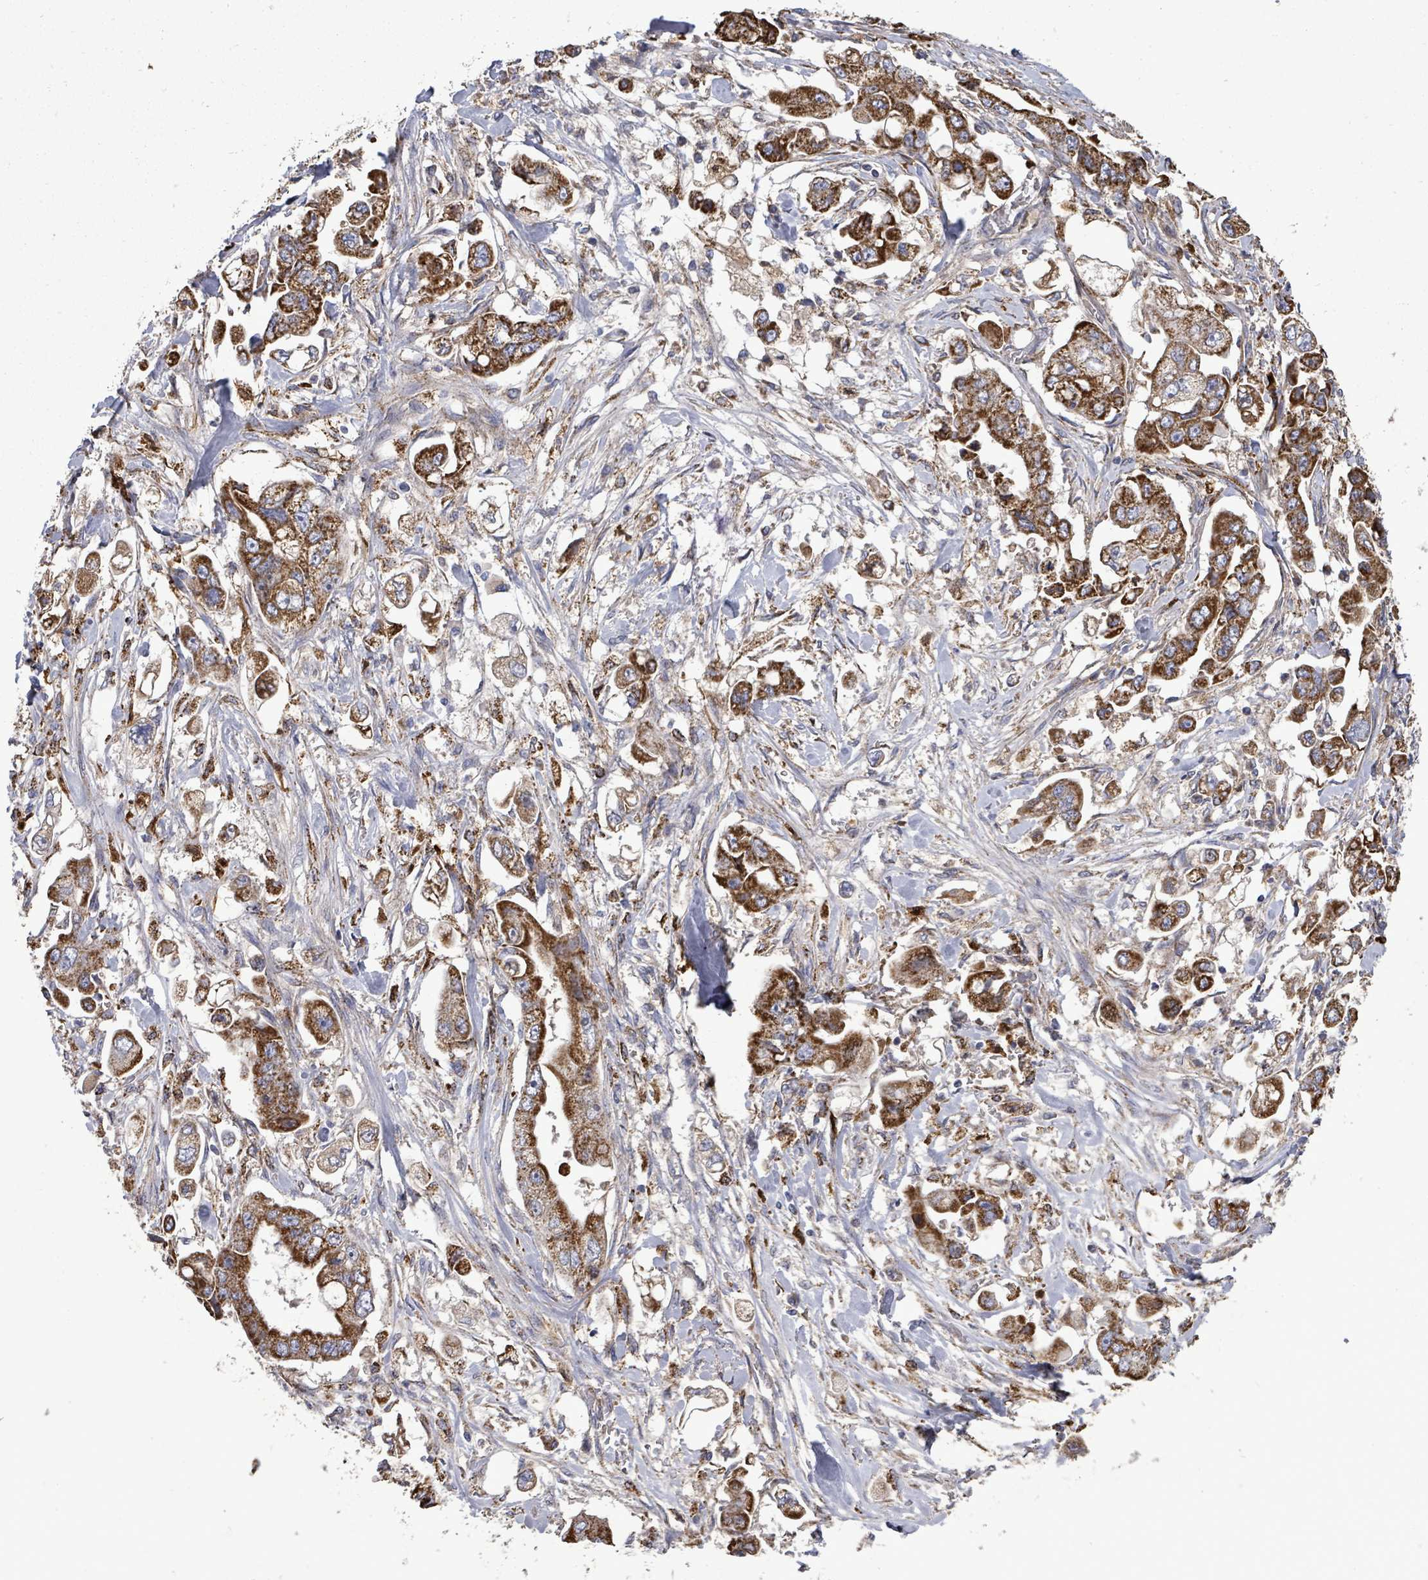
{"staining": {"intensity": "strong", "quantity": ">75%", "location": "cytoplasmic/membranous"}, "tissue": "stomach cancer", "cell_type": "Tumor cells", "image_type": "cancer", "snomed": [{"axis": "morphology", "description": "Adenocarcinoma, NOS"}, {"axis": "topography", "description": "Stomach"}], "caption": "Immunohistochemical staining of human adenocarcinoma (stomach) exhibits strong cytoplasmic/membranous protein positivity in about >75% of tumor cells. The protein of interest is shown in brown color, while the nuclei are stained blue.", "gene": "MTMR12", "patient": {"sex": "male", "age": 62}}